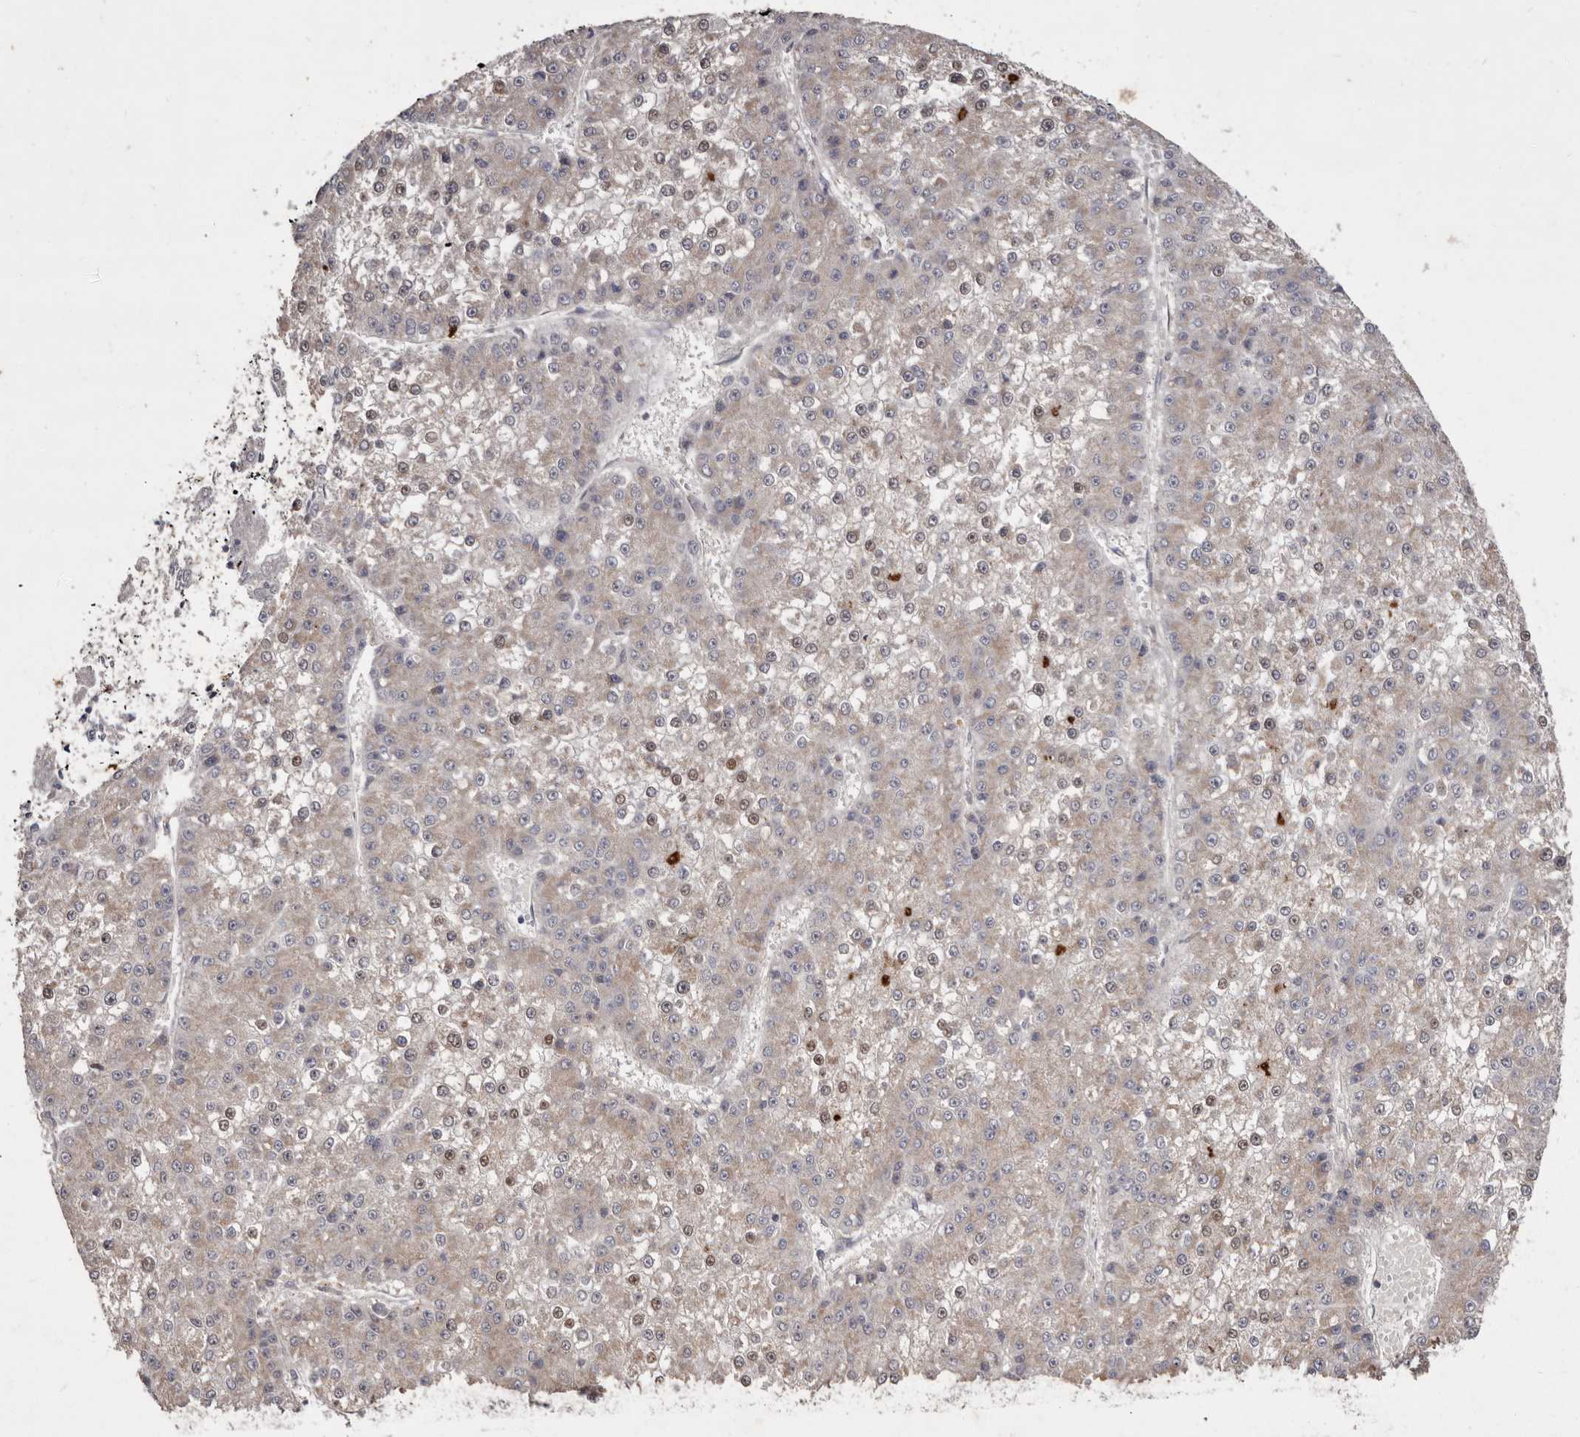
{"staining": {"intensity": "moderate", "quantity": "<25%", "location": "nuclear"}, "tissue": "liver cancer", "cell_type": "Tumor cells", "image_type": "cancer", "snomed": [{"axis": "morphology", "description": "Carcinoma, Hepatocellular, NOS"}, {"axis": "topography", "description": "Liver"}], "caption": "About <25% of tumor cells in human liver hepatocellular carcinoma demonstrate moderate nuclear protein positivity as visualized by brown immunohistochemical staining.", "gene": "FLAD1", "patient": {"sex": "female", "age": 73}}